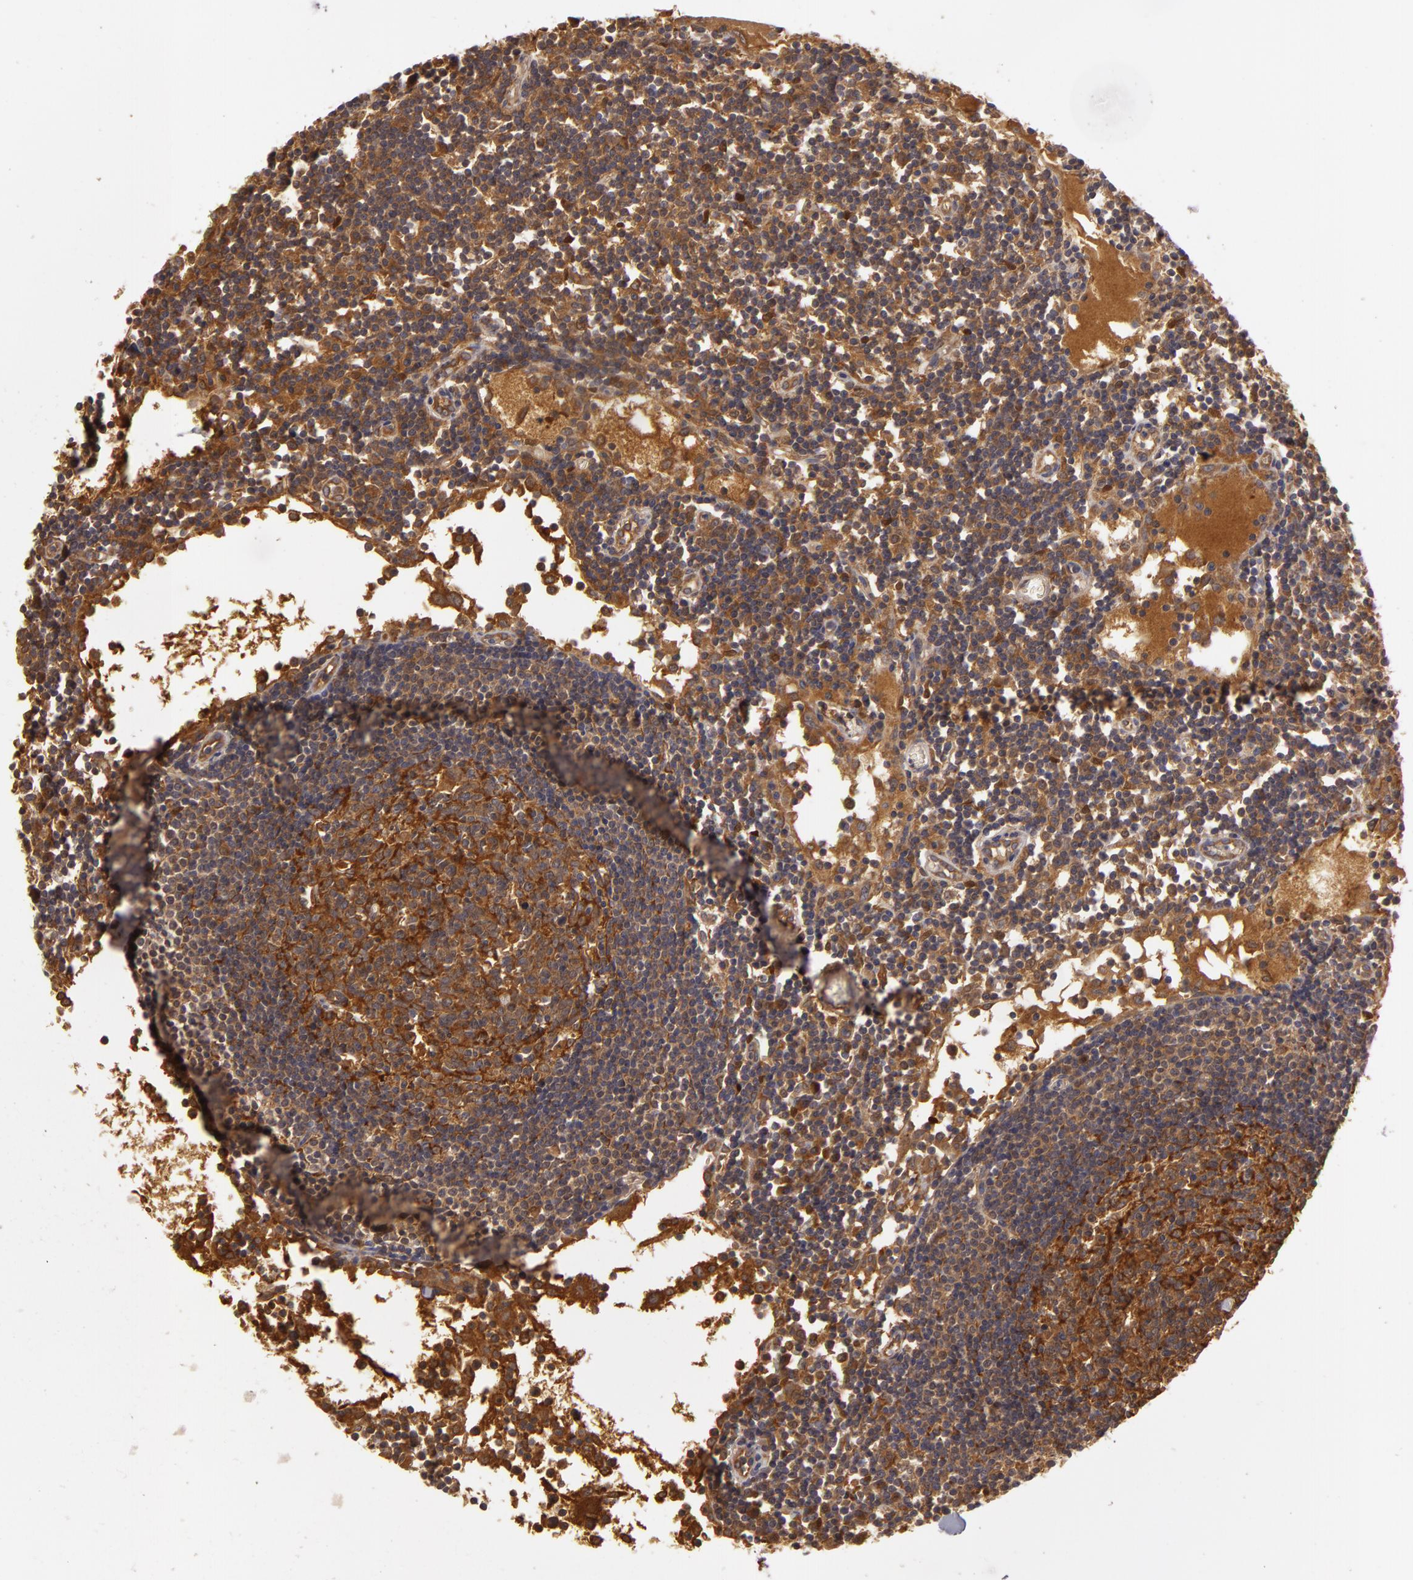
{"staining": {"intensity": "moderate", "quantity": ">75%", "location": "cytoplasmic/membranous"}, "tissue": "lymph node", "cell_type": "Germinal center cells", "image_type": "normal", "snomed": [{"axis": "morphology", "description": "Normal tissue, NOS"}, {"axis": "topography", "description": "Lymph node"}], "caption": "Brown immunohistochemical staining in unremarkable human lymph node shows moderate cytoplasmic/membranous staining in approximately >75% of germinal center cells.", "gene": "ZNF229", "patient": {"sex": "female", "age": 55}}